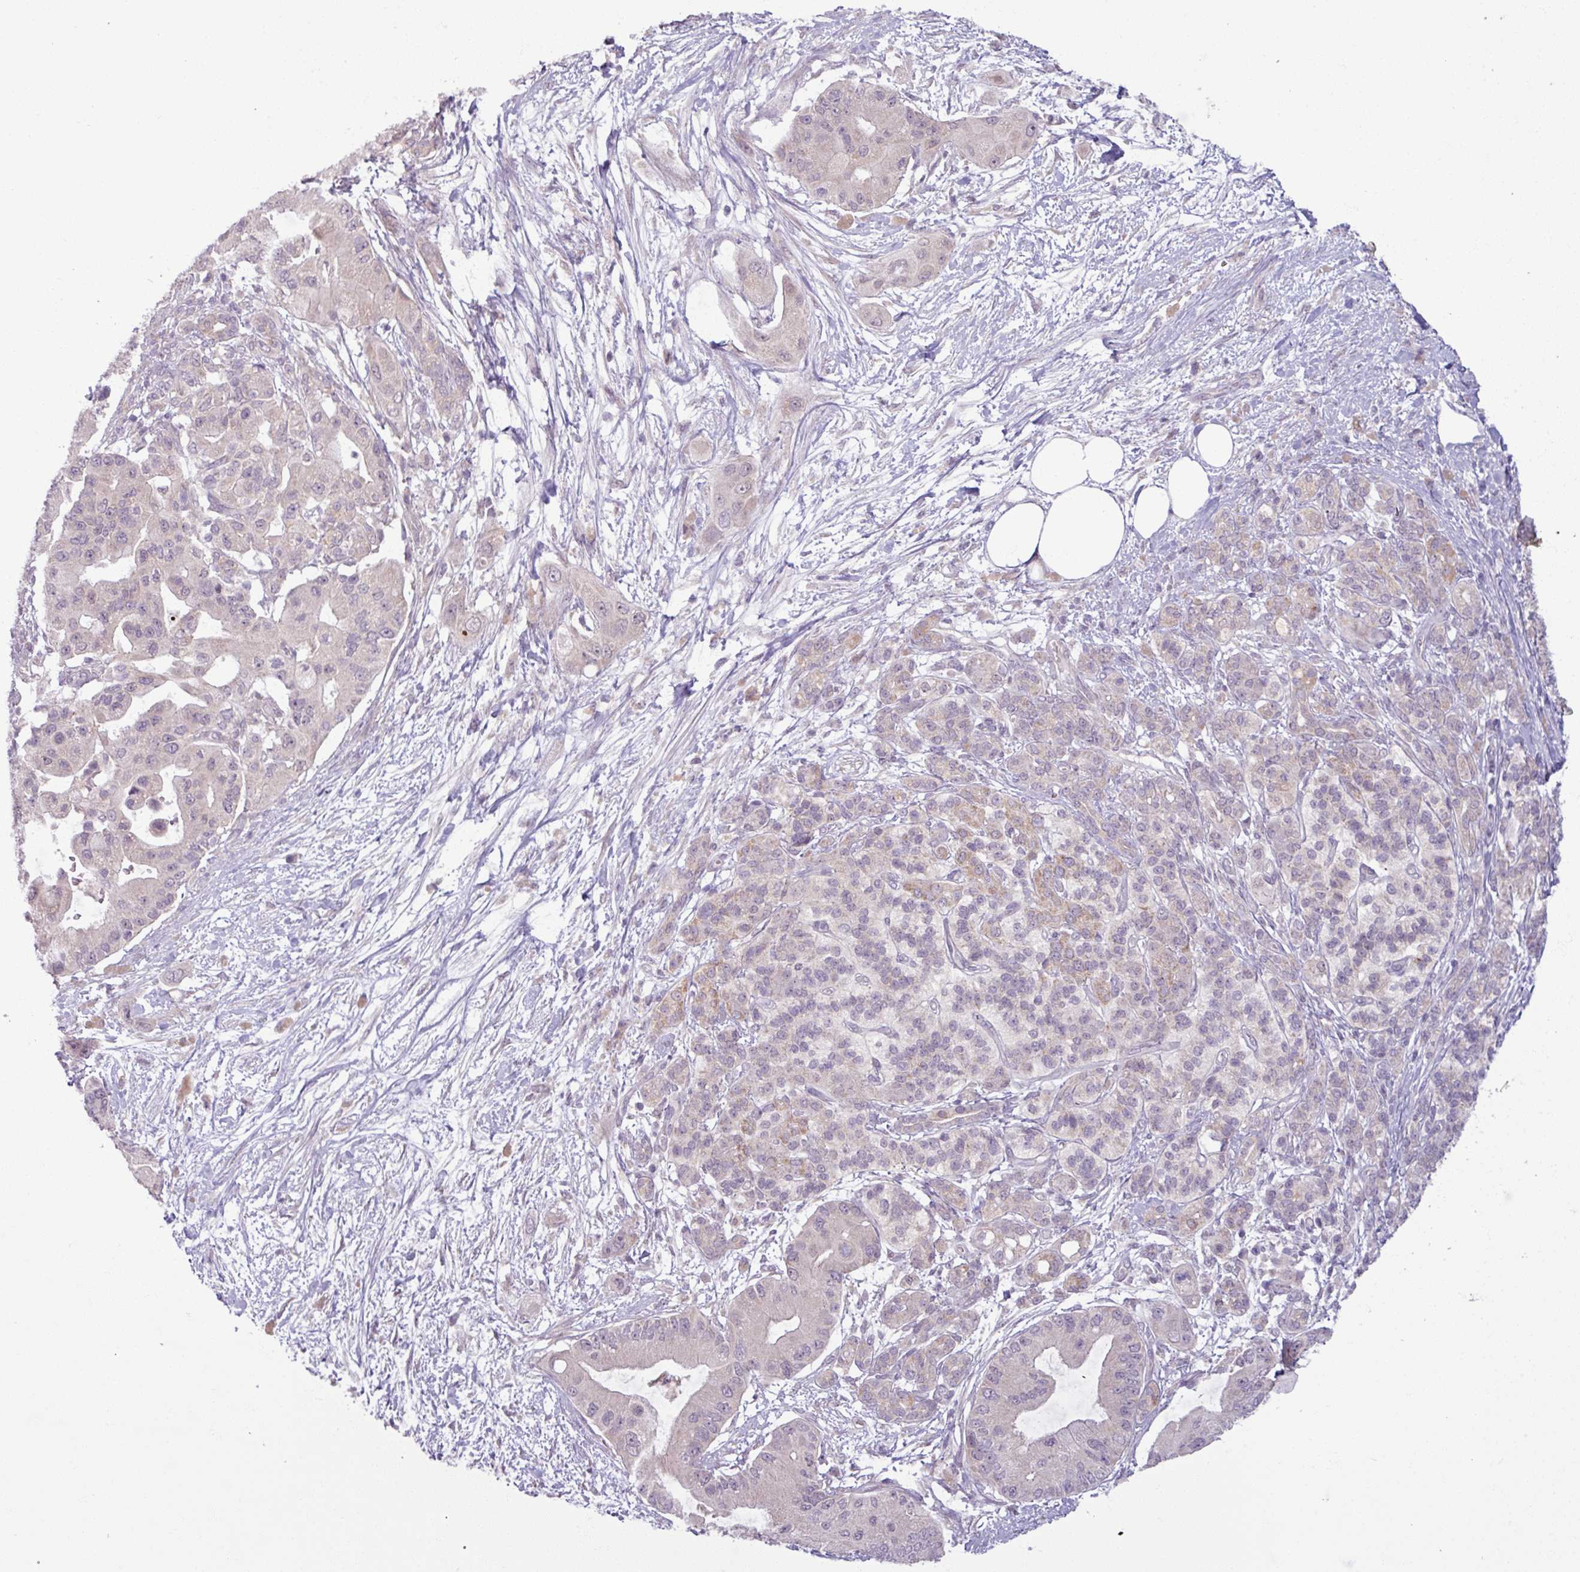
{"staining": {"intensity": "negative", "quantity": "none", "location": "none"}, "tissue": "pancreatic cancer", "cell_type": "Tumor cells", "image_type": "cancer", "snomed": [{"axis": "morphology", "description": "Adenocarcinoma, NOS"}, {"axis": "topography", "description": "Pancreas"}], "caption": "Protein analysis of pancreatic adenocarcinoma demonstrates no significant expression in tumor cells.", "gene": "OGFOD3", "patient": {"sex": "male", "age": 57}}